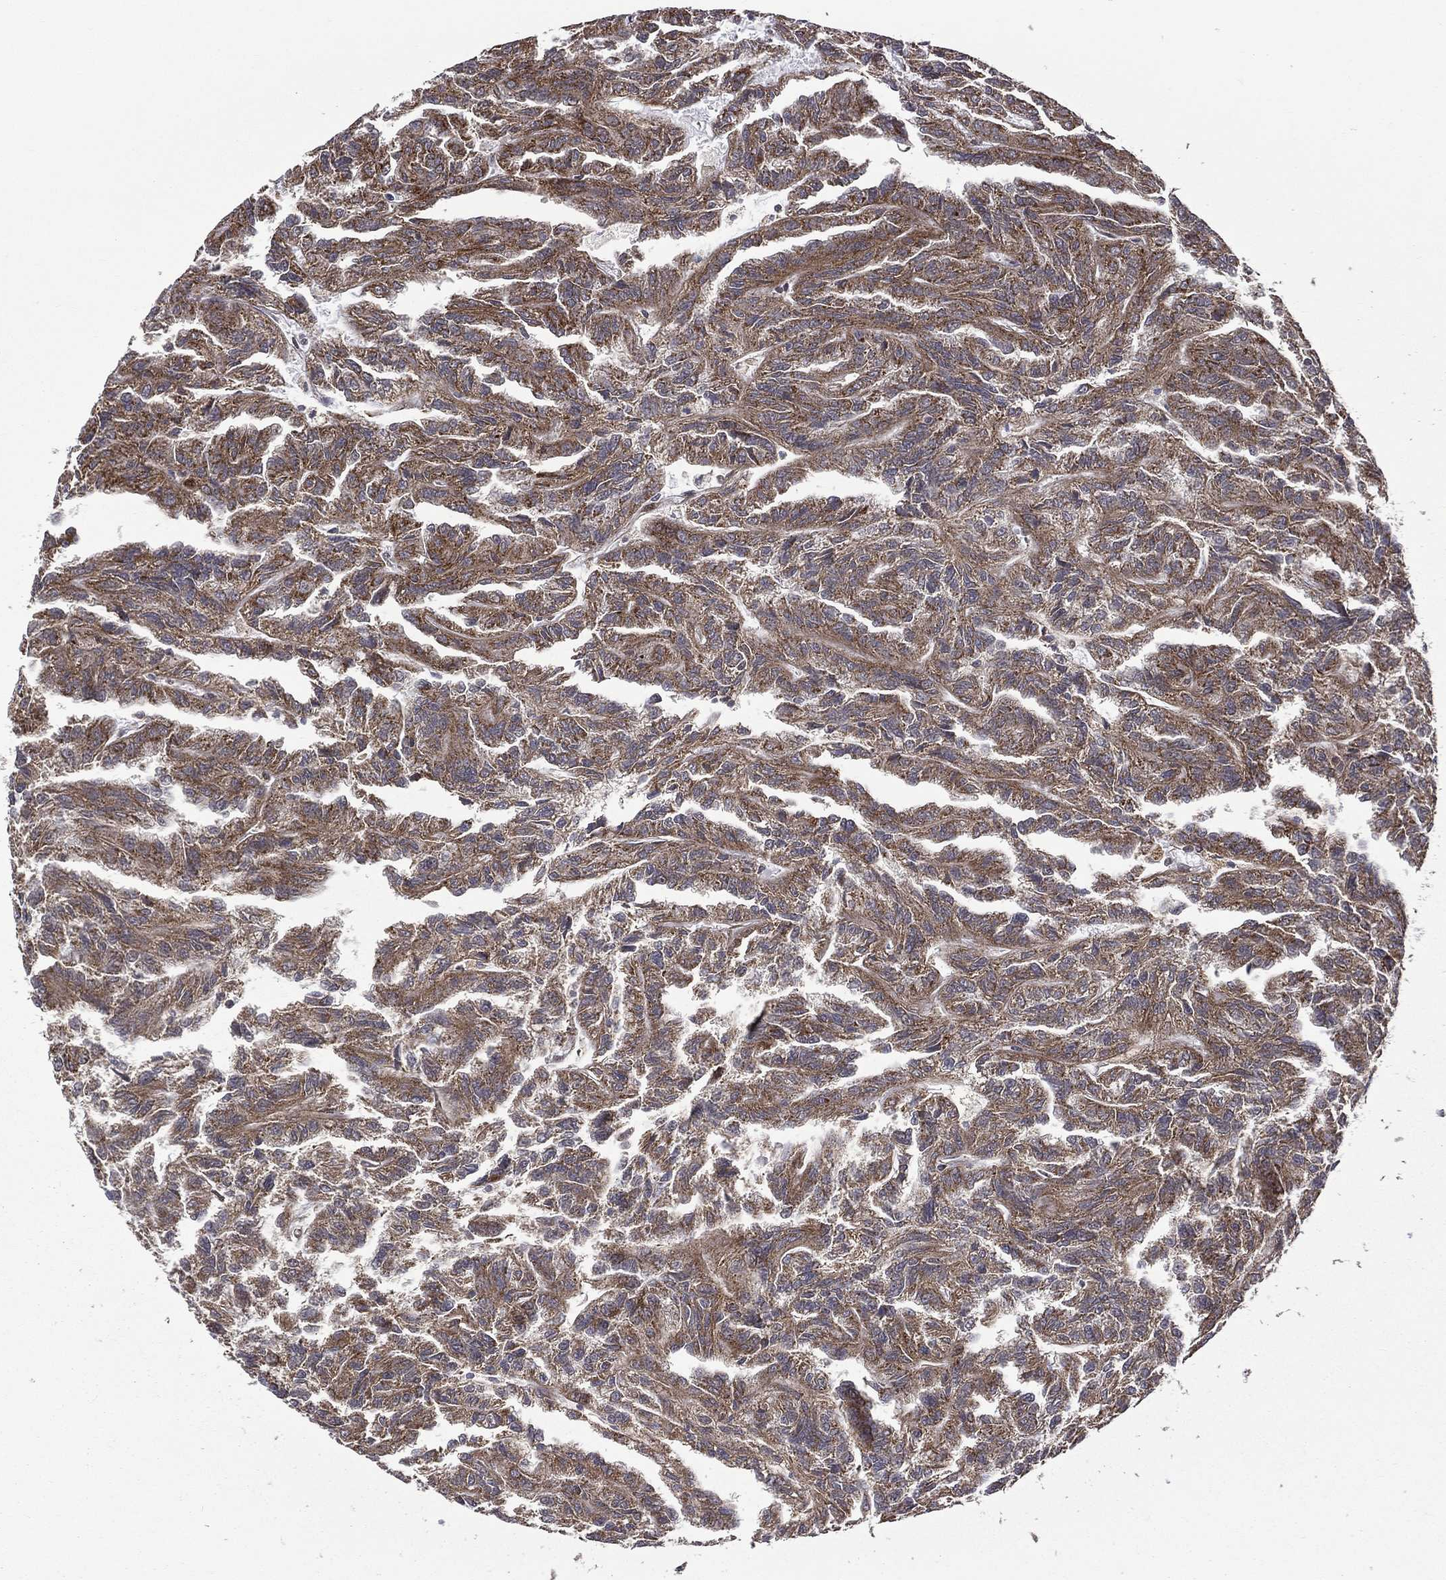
{"staining": {"intensity": "moderate", "quantity": ">75%", "location": "cytoplasmic/membranous"}, "tissue": "renal cancer", "cell_type": "Tumor cells", "image_type": "cancer", "snomed": [{"axis": "morphology", "description": "Adenocarcinoma, NOS"}, {"axis": "topography", "description": "Kidney"}], "caption": "Renal adenocarcinoma stained with a protein marker demonstrates moderate staining in tumor cells.", "gene": "GIMAP6", "patient": {"sex": "male", "age": 79}}